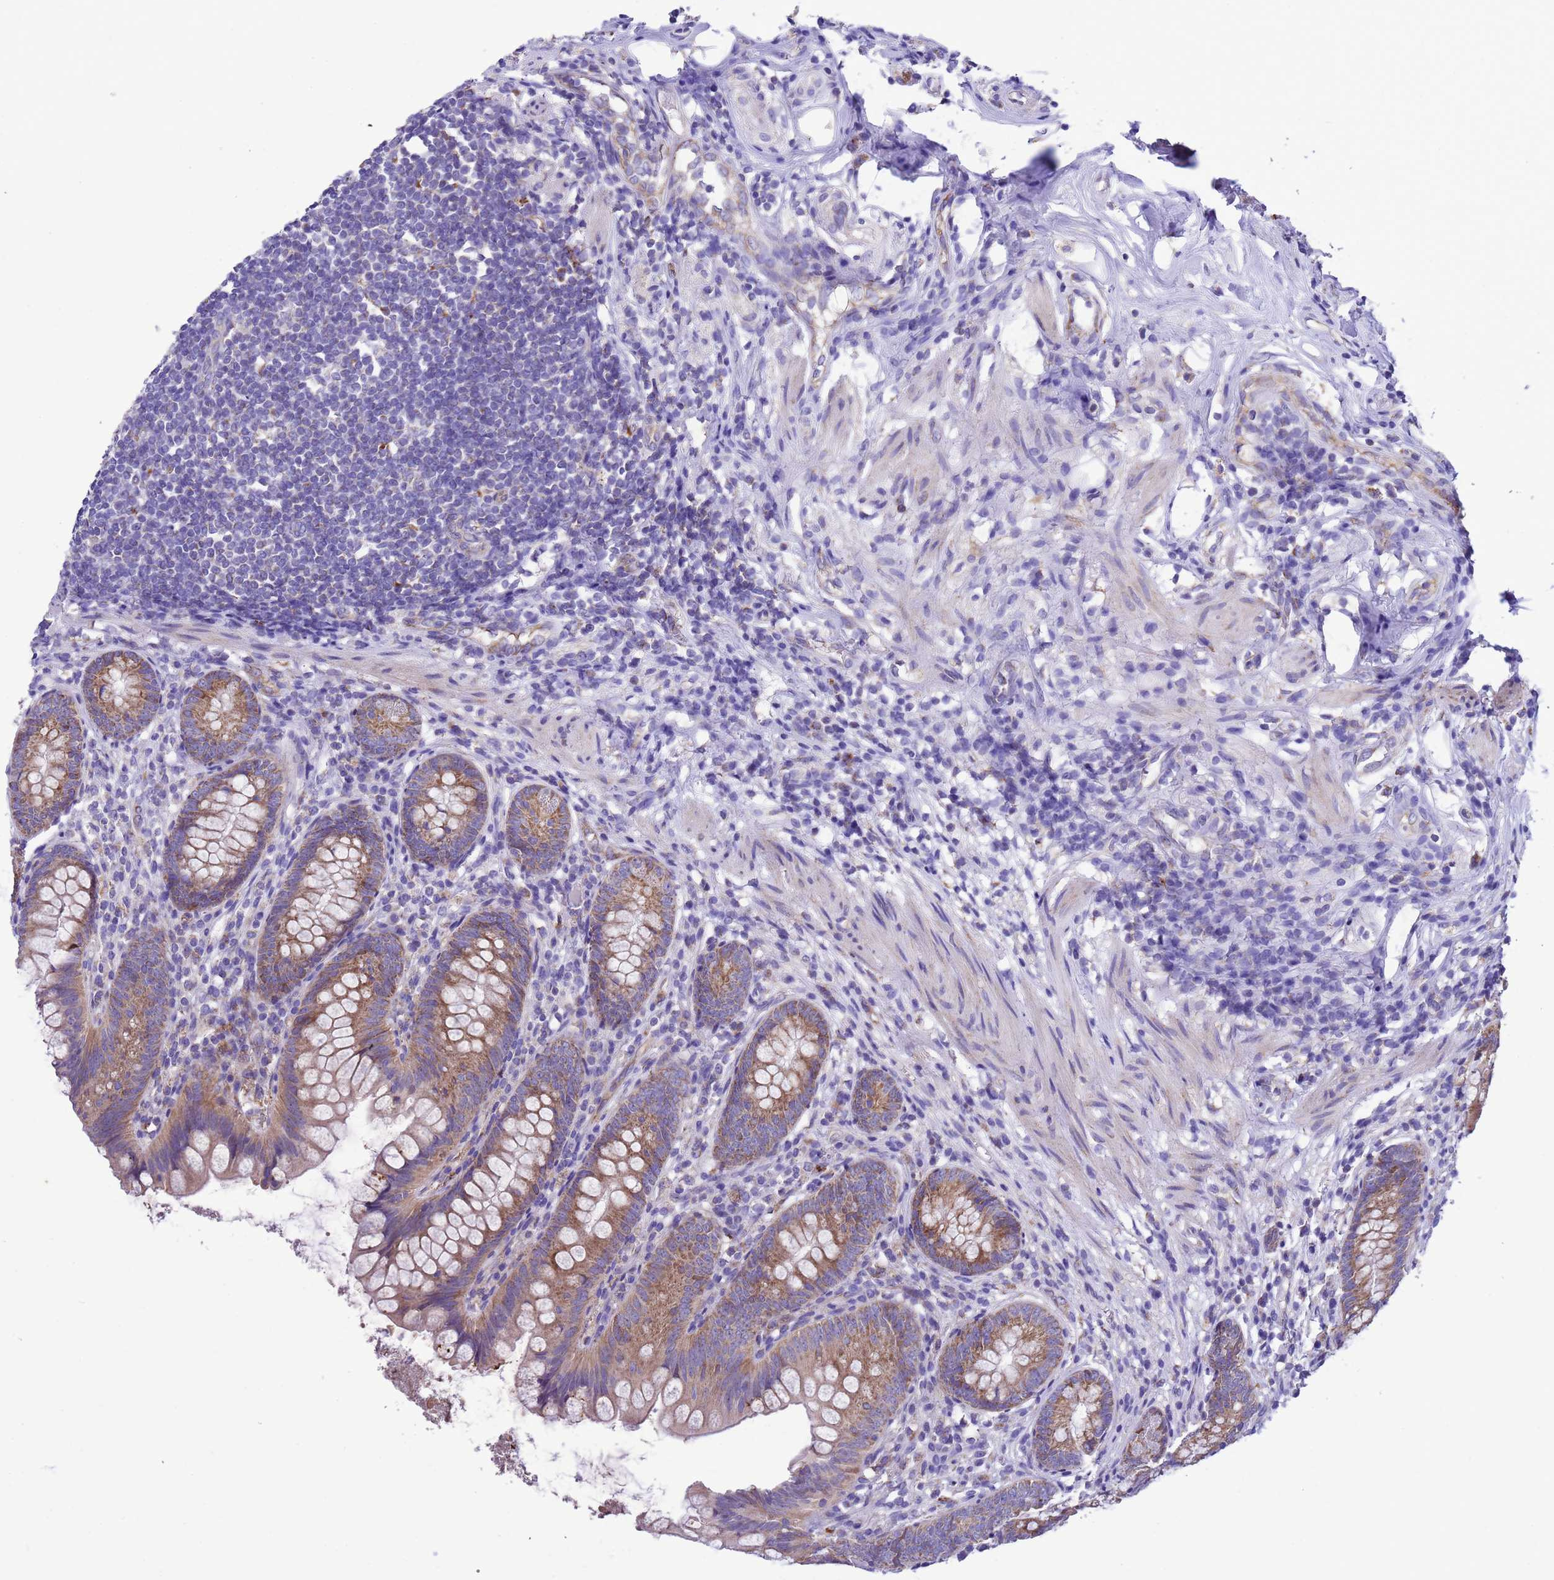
{"staining": {"intensity": "moderate", "quantity": ">75%", "location": "cytoplasmic/membranous"}, "tissue": "appendix", "cell_type": "Glandular cells", "image_type": "normal", "snomed": [{"axis": "morphology", "description": "Normal tissue, NOS"}, {"axis": "topography", "description": "Appendix"}], "caption": "Unremarkable appendix was stained to show a protein in brown. There is medium levels of moderate cytoplasmic/membranous positivity in approximately >75% of glandular cells. The protein of interest is stained brown, and the nuclei are stained in blue (DAB (3,3'-diaminobenzidine) IHC with brightfield microscopy, high magnification).", "gene": "CCDC191", "patient": {"sex": "female", "age": 62}}